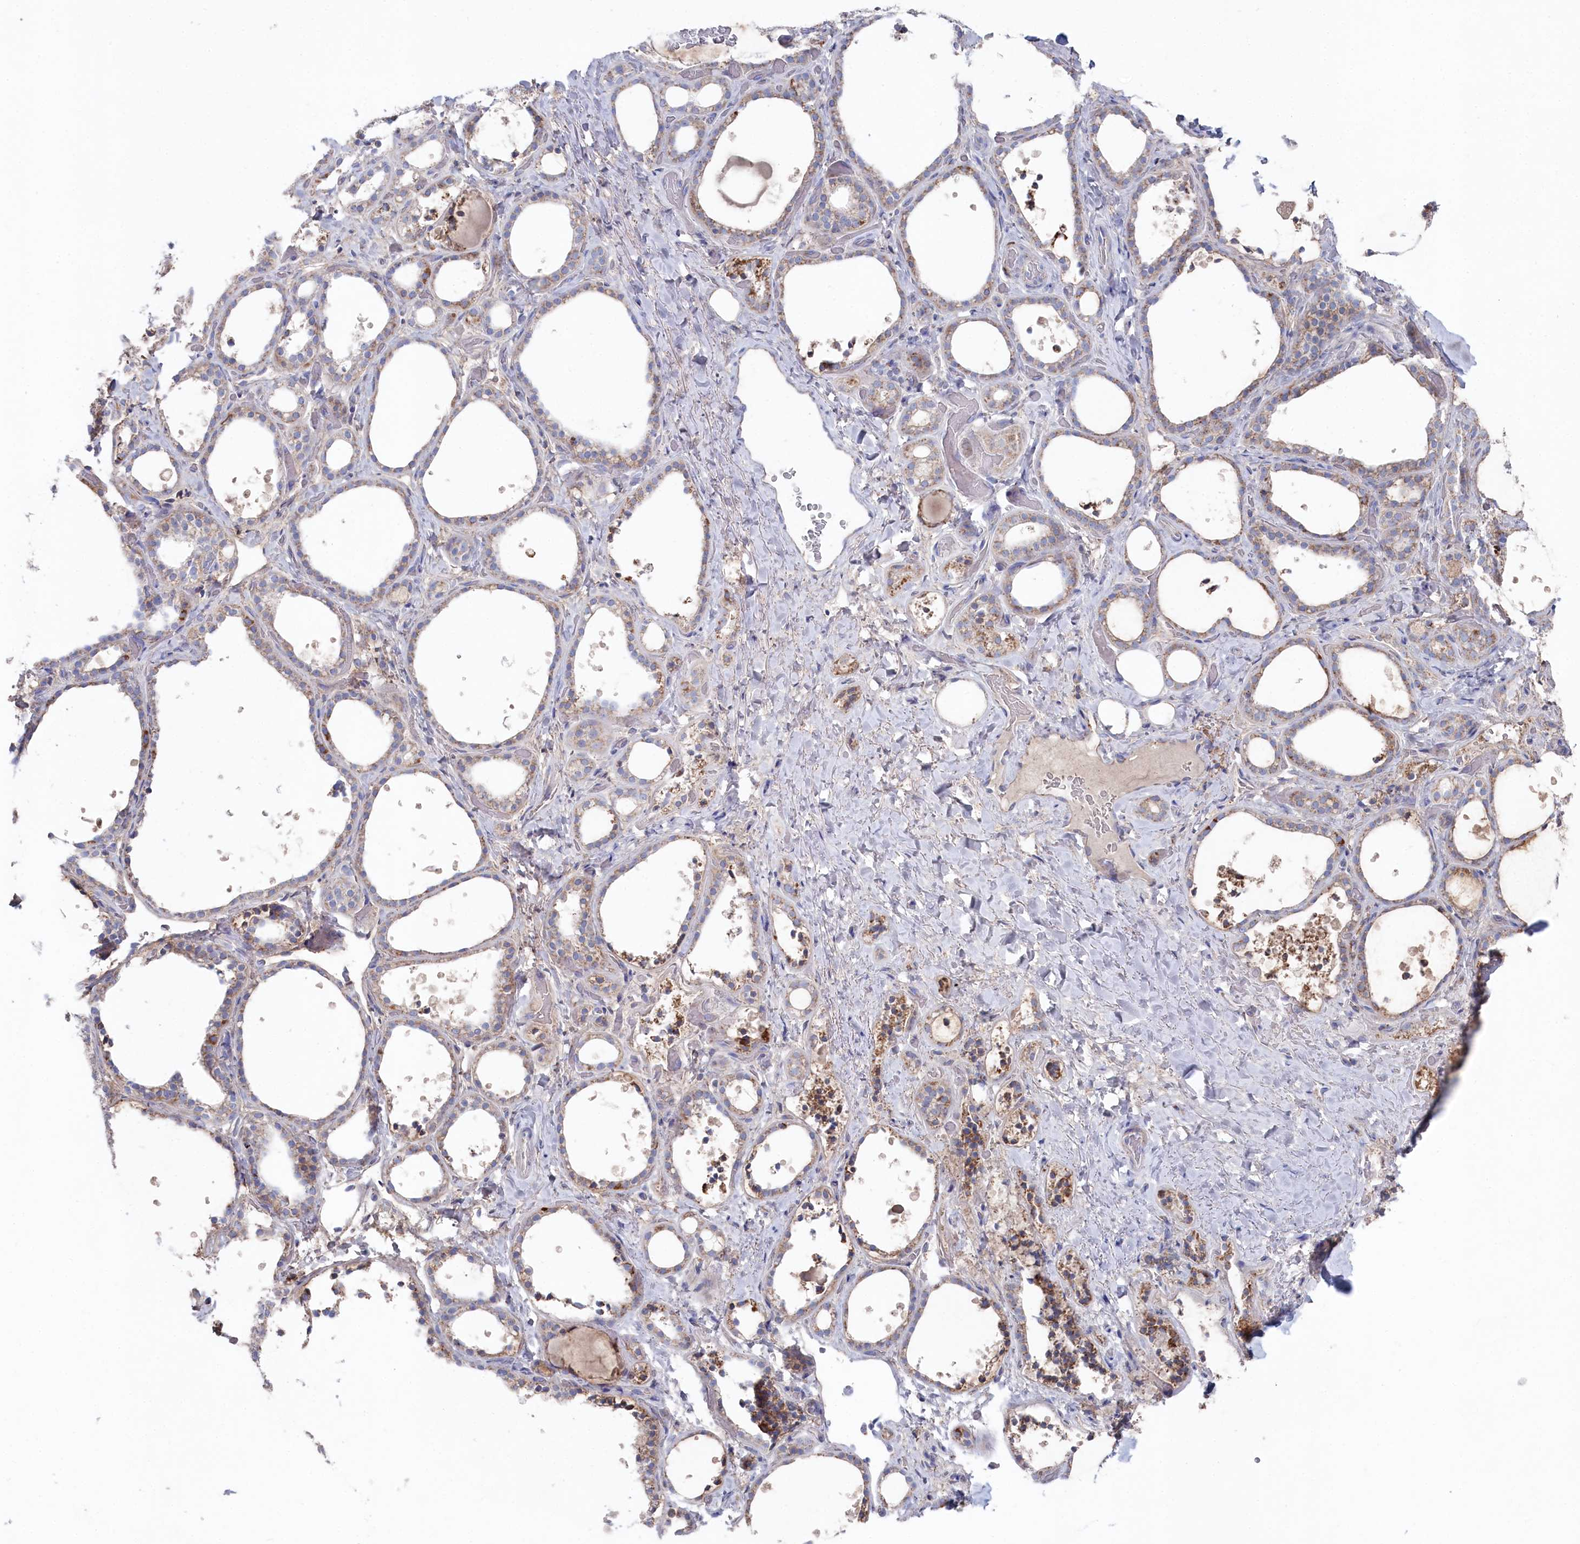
{"staining": {"intensity": "moderate", "quantity": "25%-75%", "location": "cytoplasmic/membranous"}, "tissue": "thyroid gland", "cell_type": "Glandular cells", "image_type": "normal", "snomed": [{"axis": "morphology", "description": "Normal tissue, NOS"}, {"axis": "topography", "description": "Thyroid gland"}], "caption": "This micrograph exhibits immunohistochemistry (IHC) staining of benign thyroid gland, with medium moderate cytoplasmic/membranous staining in approximately 25%-75% of glandular cells.", "gene": "GLS2", "patient": {"sex": "female", "age": 44}}